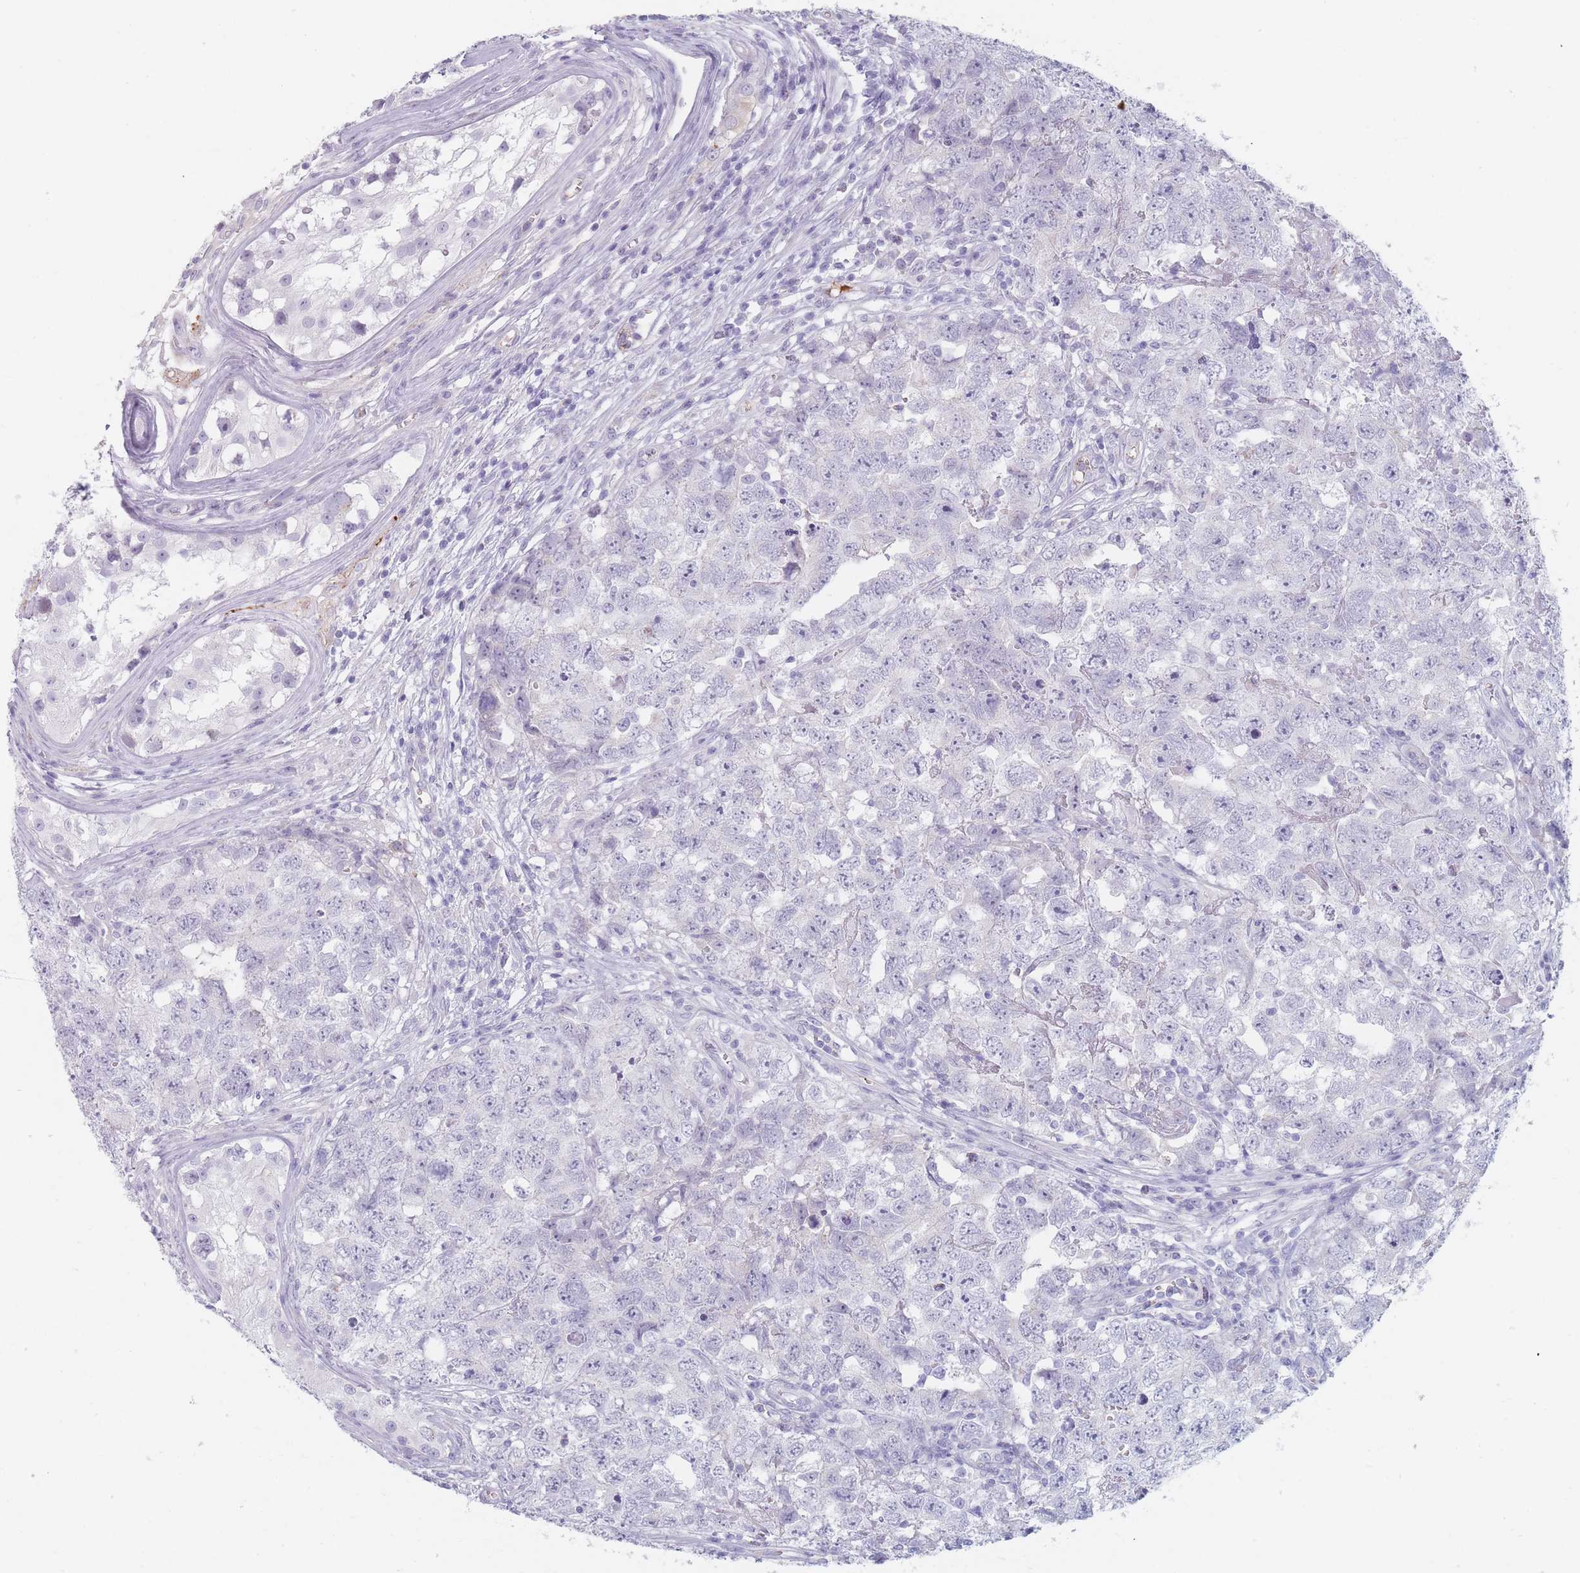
{"staining": {"intensity": "negative", "quantity": "none", "location": "none"}, "tissue": "testis cancer", "cell_type": "Tumor cells", "image_type": "cancer", "snomed": [{"axis": "morphology", "description": "Carcinoma, Embryonal, NOS"}, {"axis": "topography", "description": "Testis"}], "caption": "Testis embryonal carcinoma was stained to show a protein in brown. There is no significant expression in tumor cells.", "gene": "PIGM", "patient": {"sex": "male", "age": 22}}